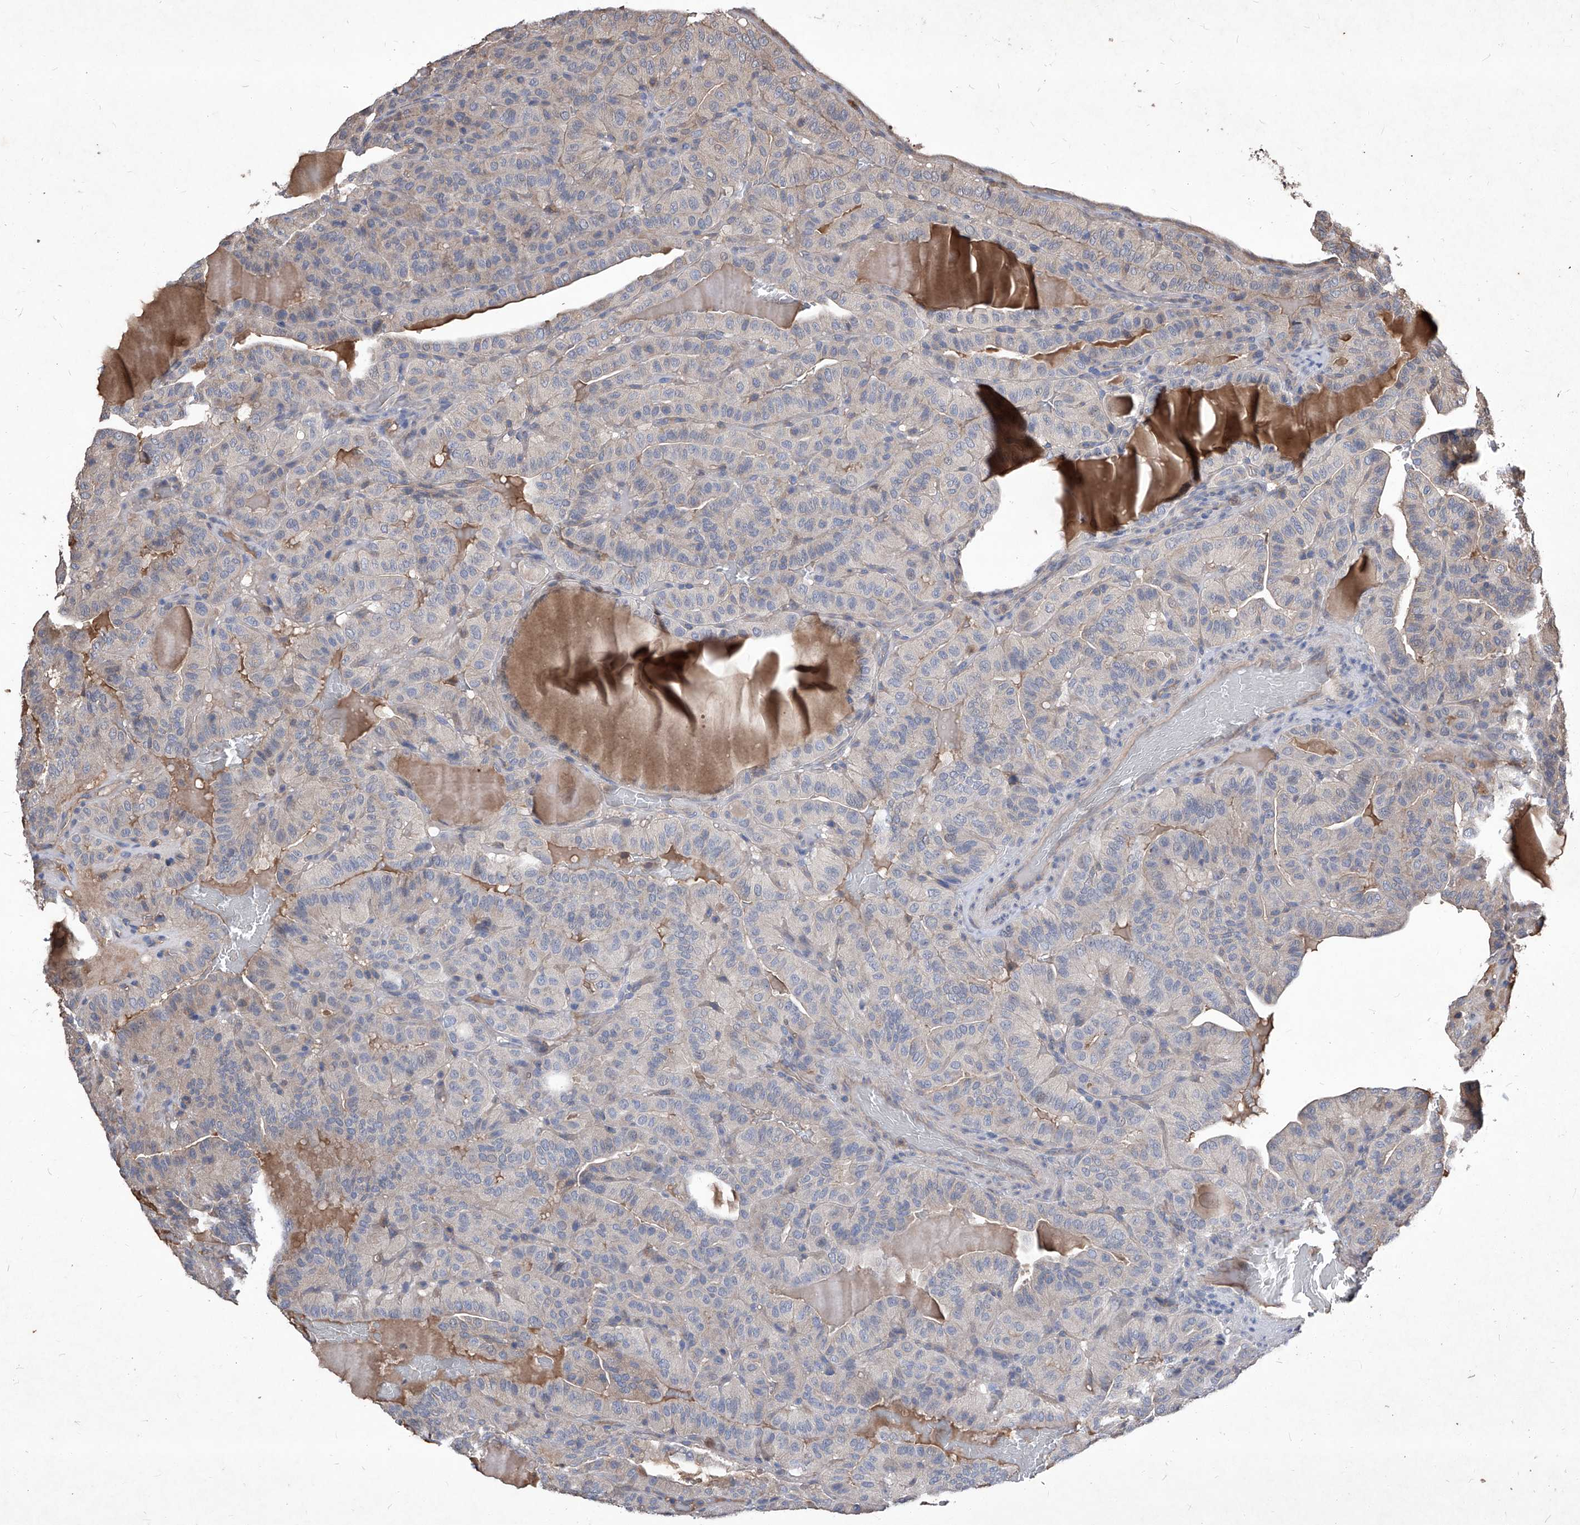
{"staining": {"intensity": "negative", "quantity": "none", "location": "none"}, "tissue": "thyroid cancer", "cell_type": "Tumor cells", "image_type": "cancer", "snomed": [{"axis": "morphology", "description": "Papillary adenocarcinoma, NOS"}, {"axis": "topography", "description": "Thyroid gland"}], "caption": "An immunohistochemistry (IHC) photomicrograph of thyroid cancer (papillary adenocarcinoma) is shown. There is no staining in tumor cells of thyroid cancer (papillary adenocarcinoma).", "gene": "SYNGR1", "patient": {"sex": "male", "age": 77}}